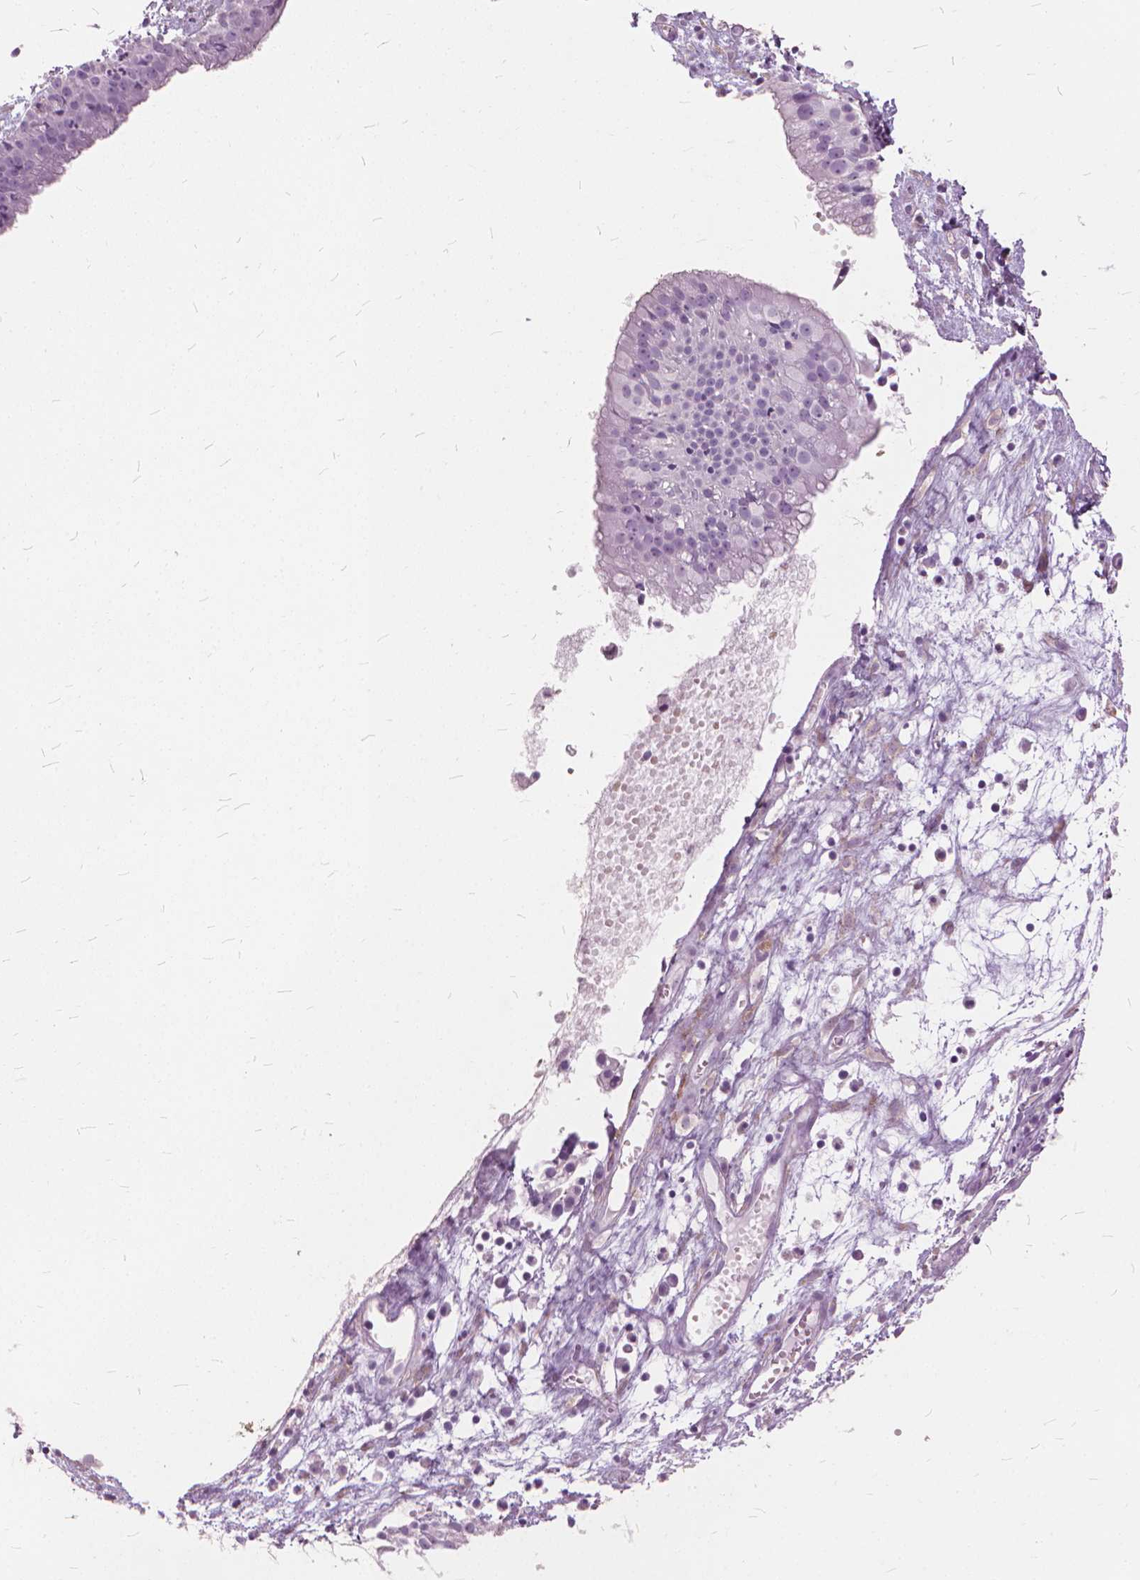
{"staining": {"intensity": "negative", "quantity": "none", "location": "none"}, "tissue": "nasopharynx", "cell_type": "Respiratory epithelial cells", "image_type": "normal", "snomed": [{"axis": "morphology", "description": "Normal tissue, NOS"}, {"axis": "topography", "description": "Nasopharynx"}], "caption": "Immunohistochemistry micrograph of normal human nasopharynx stained for a protein (brown), which reveals no staining in respiratory epithelial cells.", "gene": "DNM1", "patient": {"sex": "male", "age": 31}}